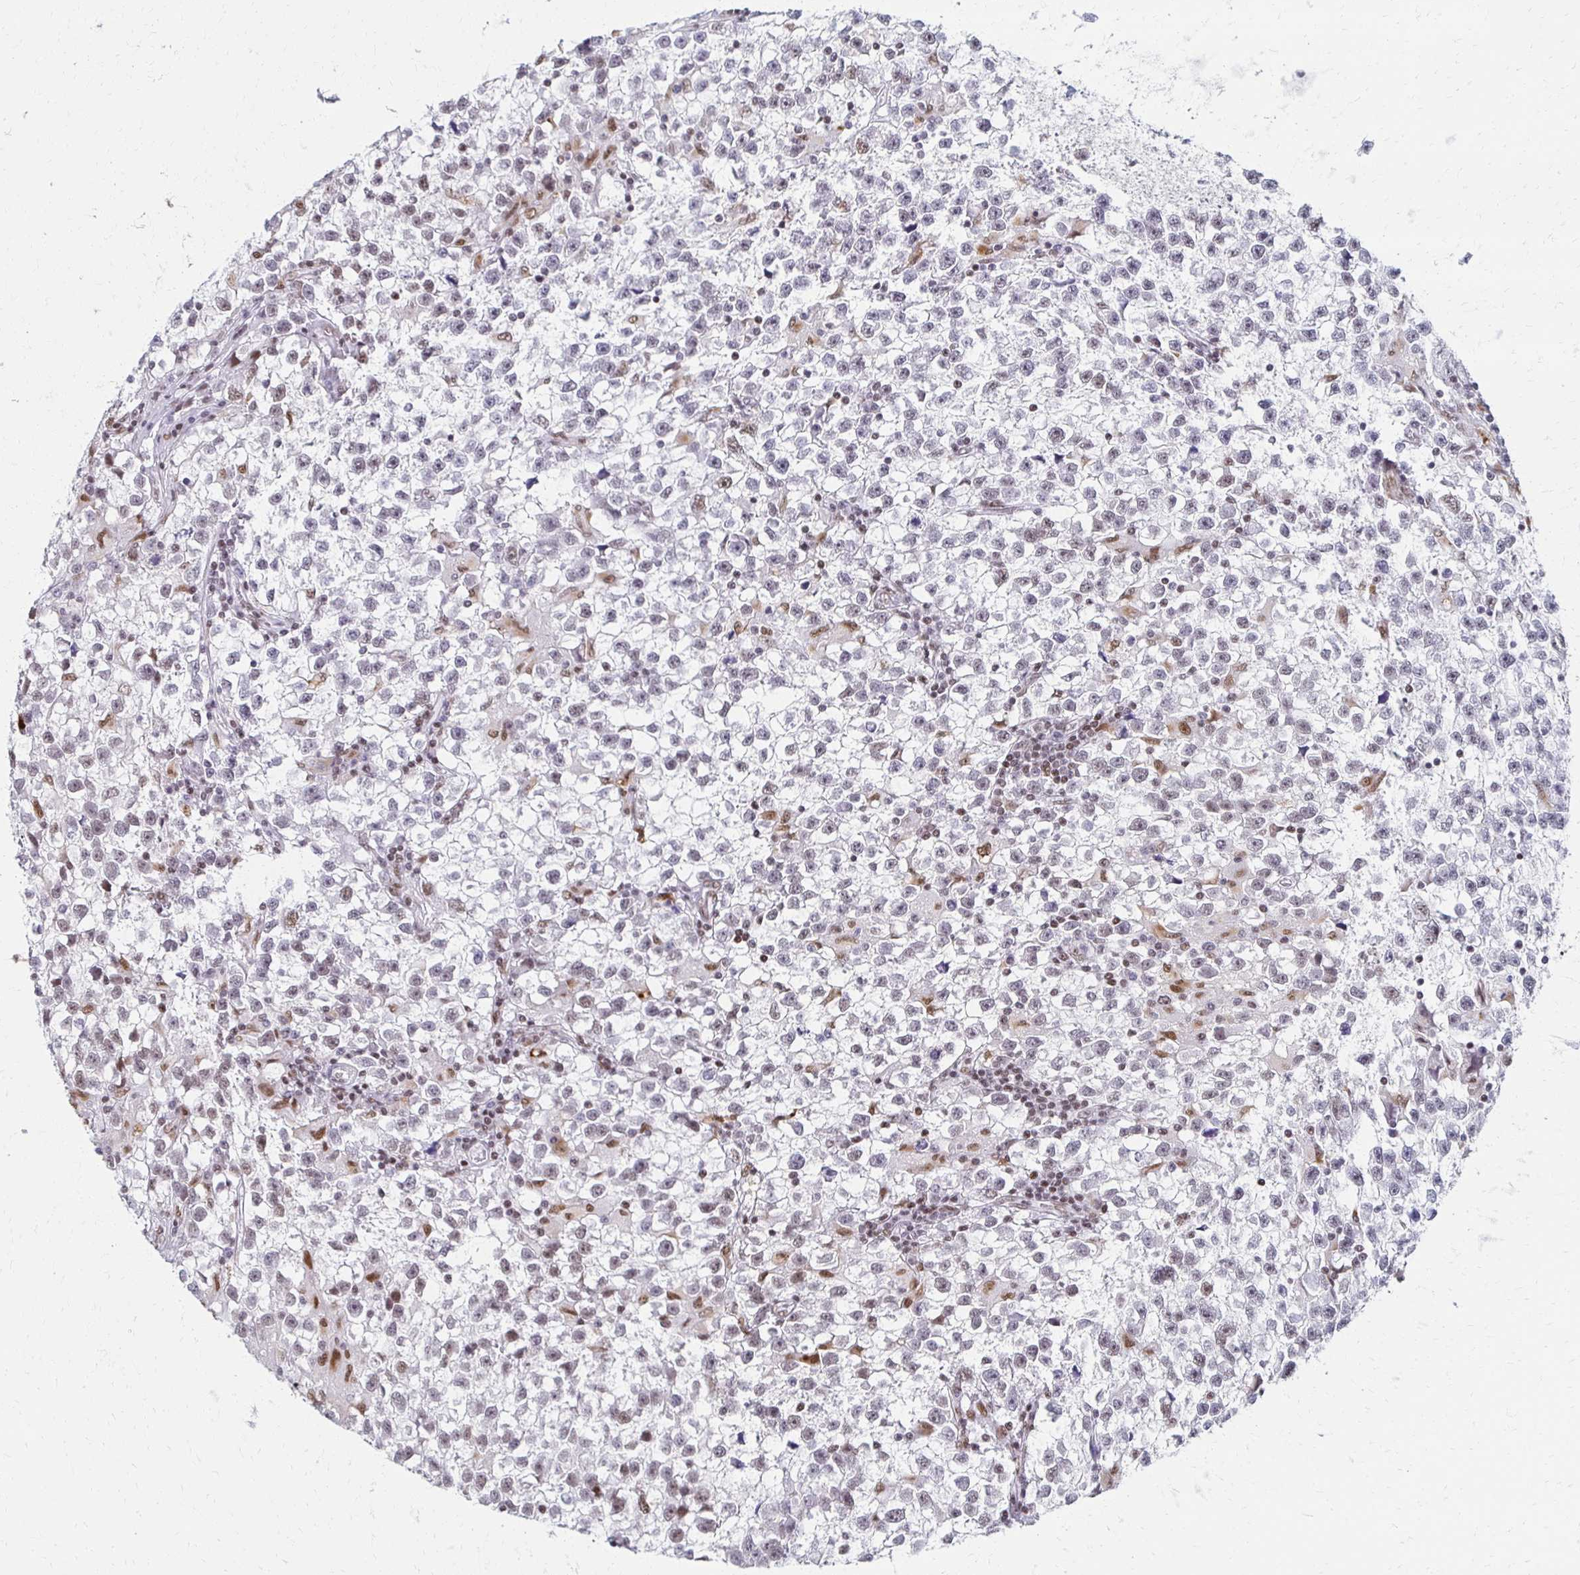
{"staining": {"intensity": "weak", "quantity": "<25%", "location": "nuclear"}, "tissue": "testis cancer", "cell_type": "Tumor cells", "image_type": "cancer", "snomed": [{"axis": "morphology", "description": "Seminoma, NOS"}, {"axis": "topography", "description": "Testis"}], "caption": "This is an IHC image of seminoma (testis). There is no expression in tumor cells.", "gene": "IRF7", "patient": {"sex": "male", "age": 31}}